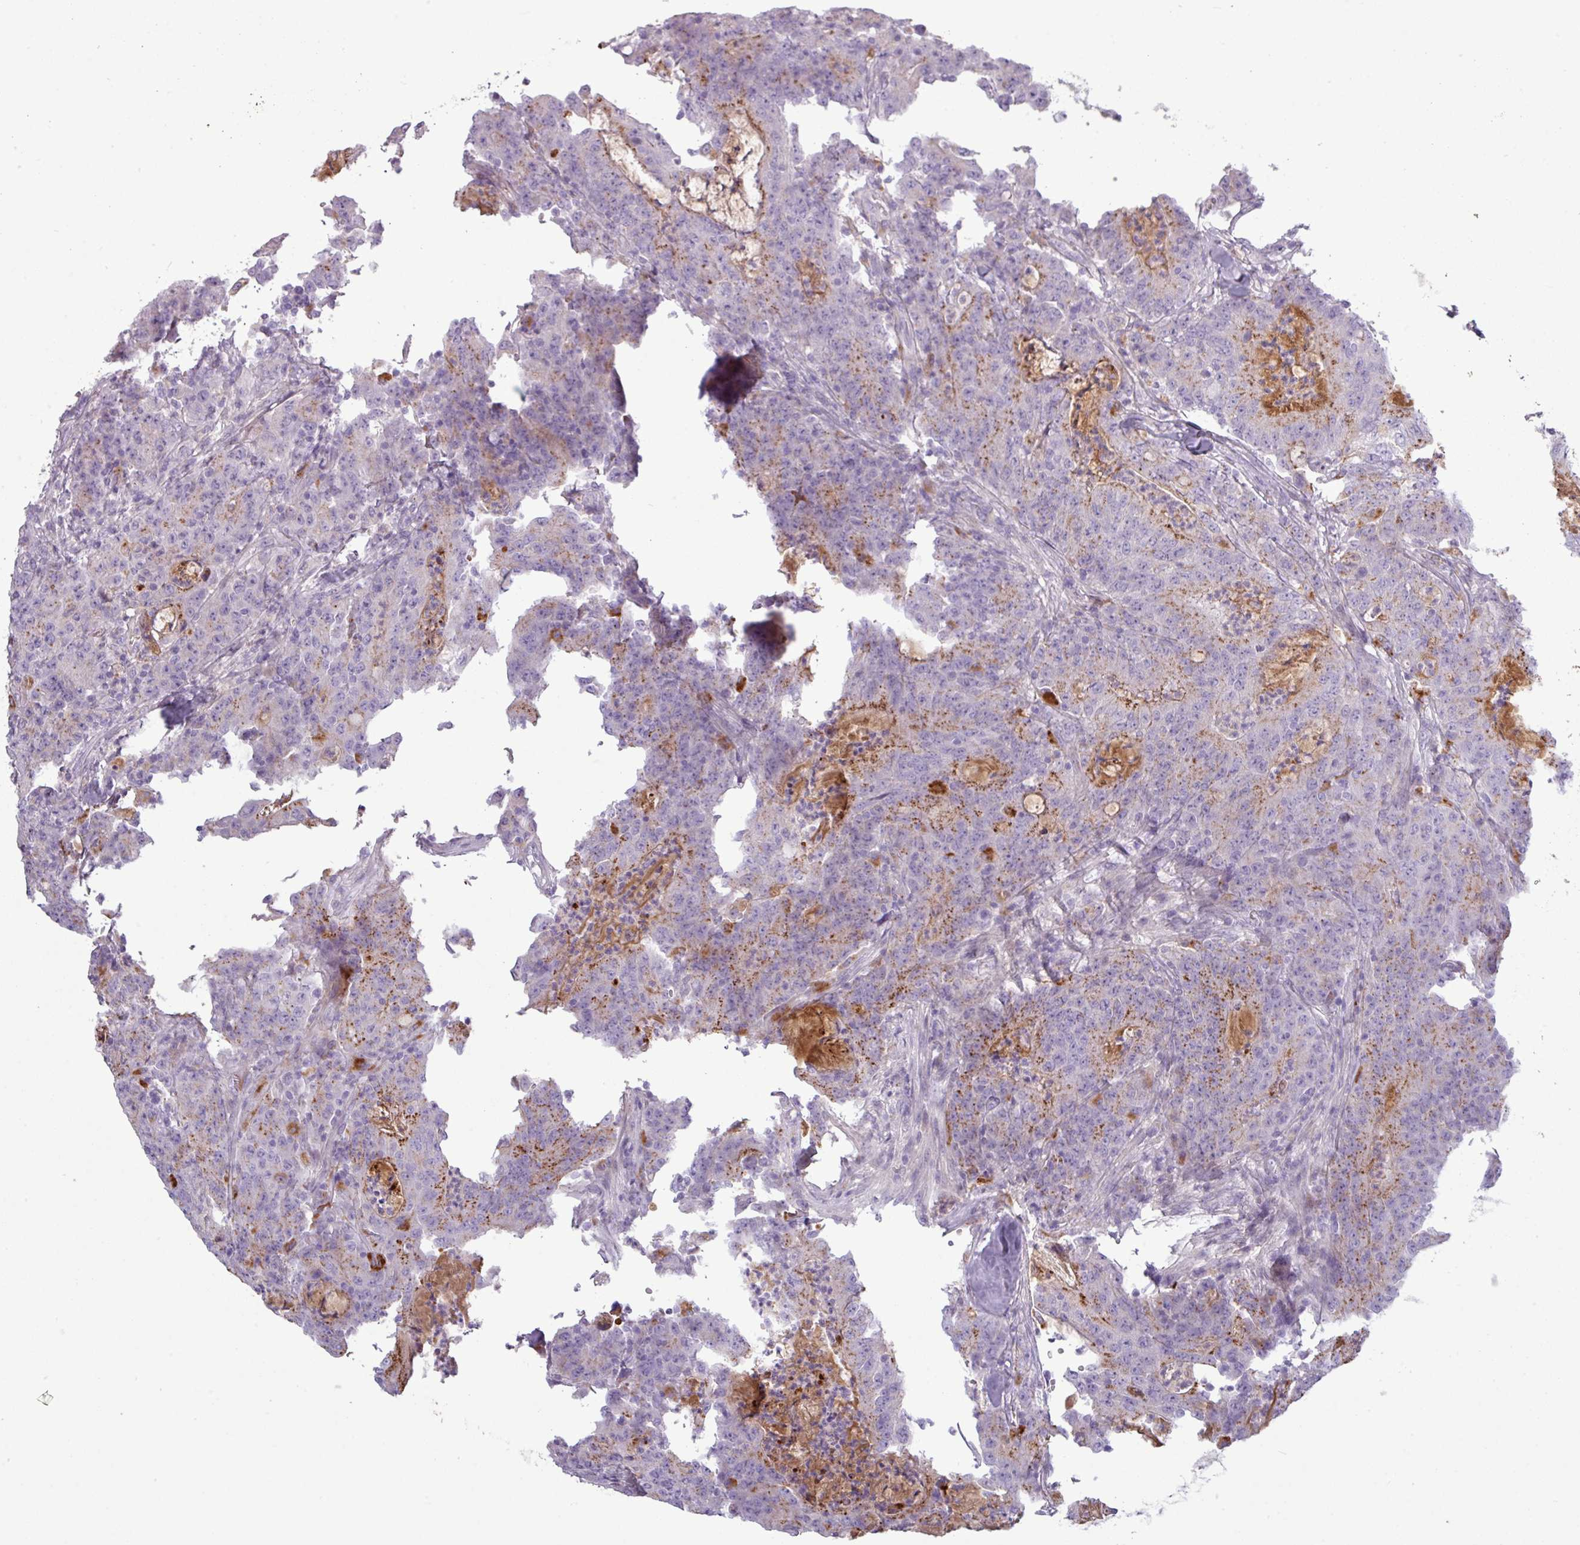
{"staining": {"intensity": "moderate", "quantity": "25%-75%", "location": "cytoplasmic/membranous"}, "tissue": "colorectal cancer", "cell_type": "Tumor cells", "image_type": "cancer", "snomed": [{"axis": "morphology", "description": "Adenocarcinoma, NOS"}, {"axis": "topography", "description": "Colon"}], "caption": "The histopathology image exhibits staining of adenocarcinoma (colorectal), revealing moderate cytoplasmic/membranous protein positivity (brown color) within tumor cells. Using DAB (3,3'-diaminobenzidine) (brown) and hematoxylin (blue) stains, captured at high magnification using brightfield microscopy.", "gene": "C4B", "patient": {"sex": "male", "age": 83}}